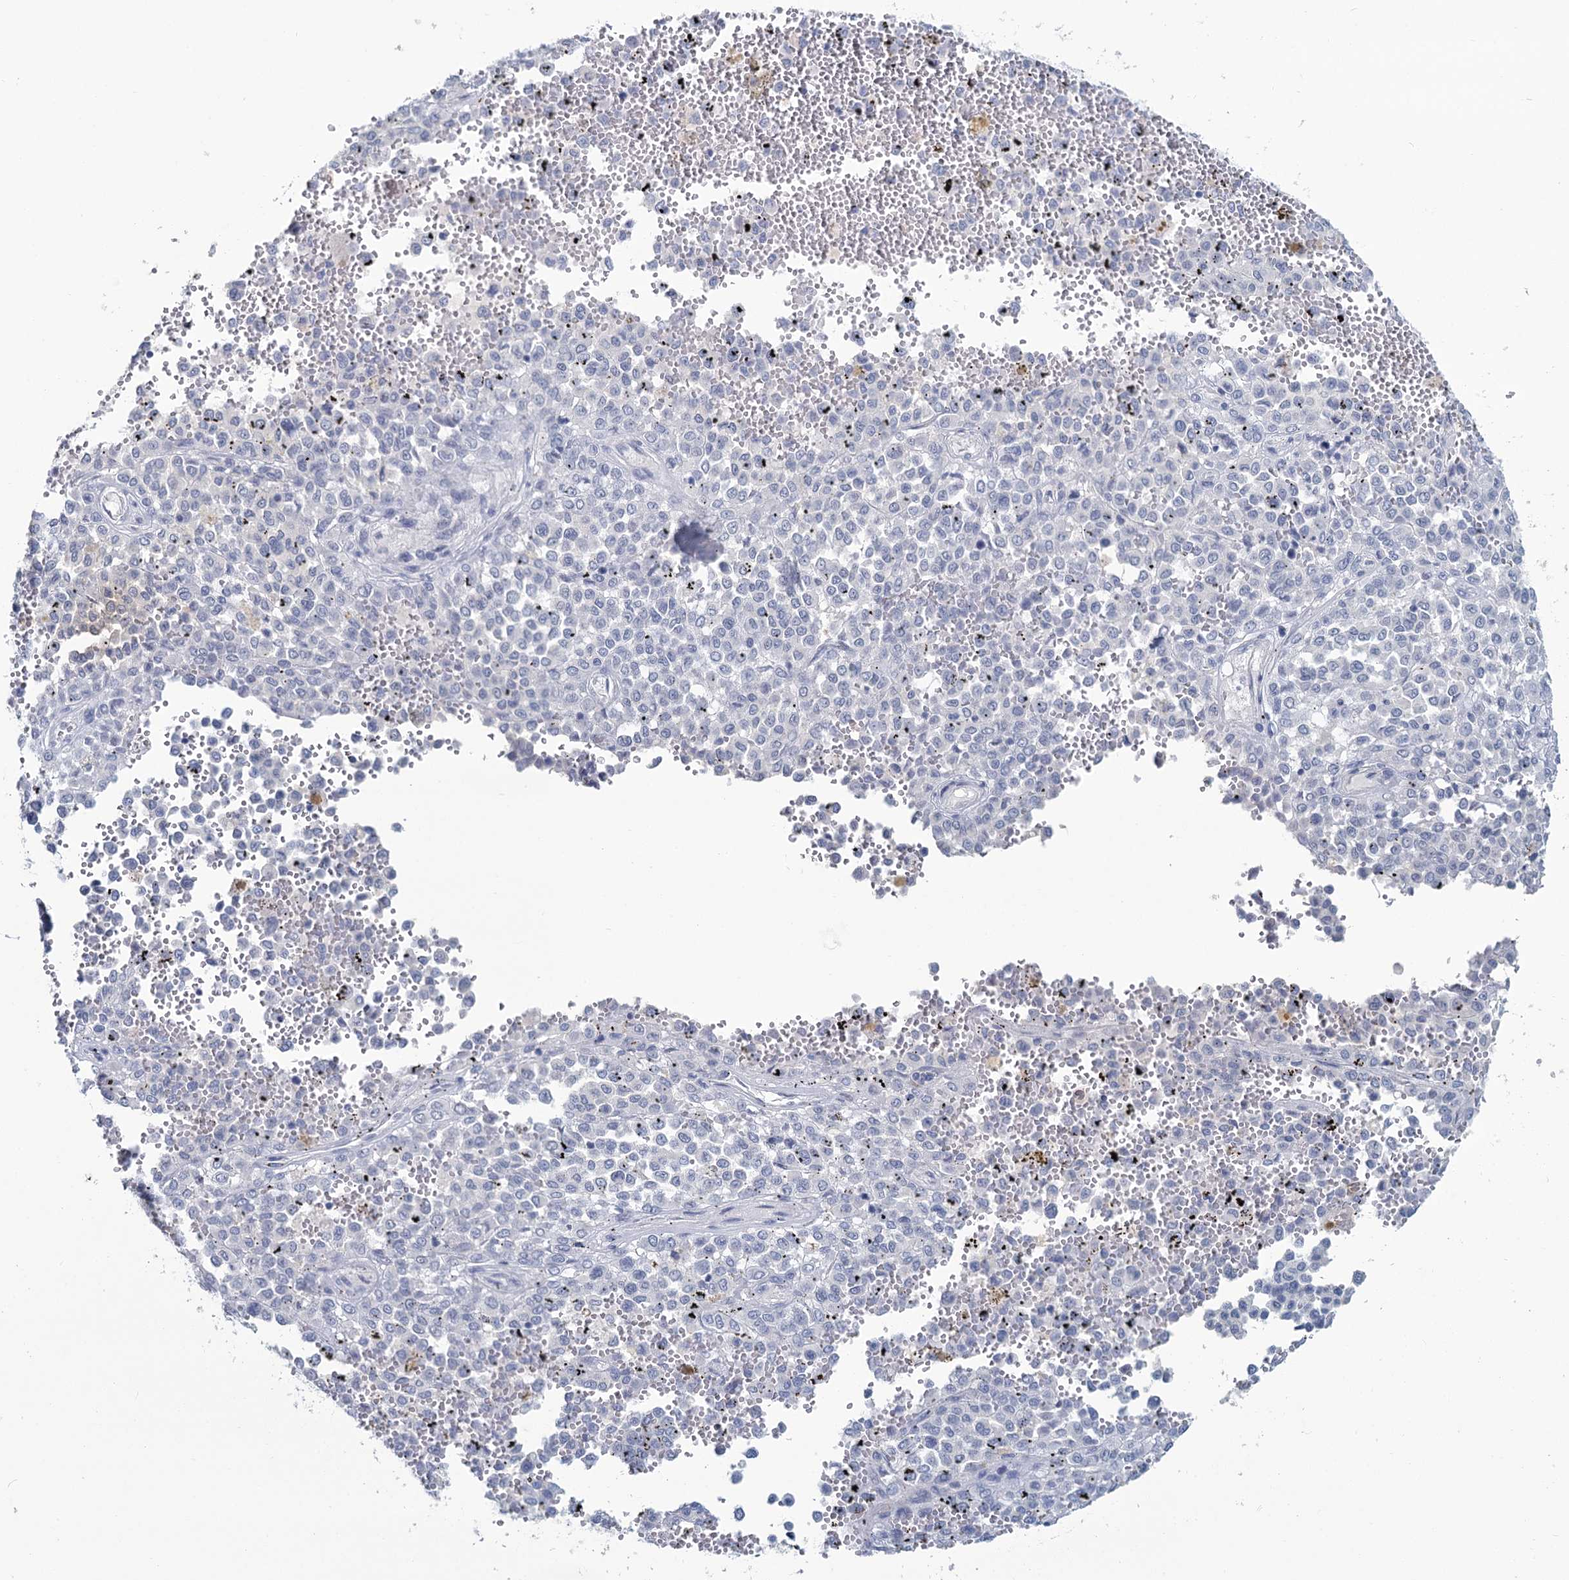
{"staining": {"intensity": "negative", "quantity": "none", "location": "none"}, "tissue": "melanoma", "cell_type": "Tumor cells", "image_type": "cancer", "snomed": [{"axis": "morphology", "description": "Malignant melanoma, Metastatic site"}, {"axis": "topography", "description": "Pancreas"}], "caption": "The immunohistochemistry (IHC) histopathology image has no significant expression in tumor cells of melanoma tissue.", "gene": "CHGA", "patient": {"sex": "female", "age": 30}}